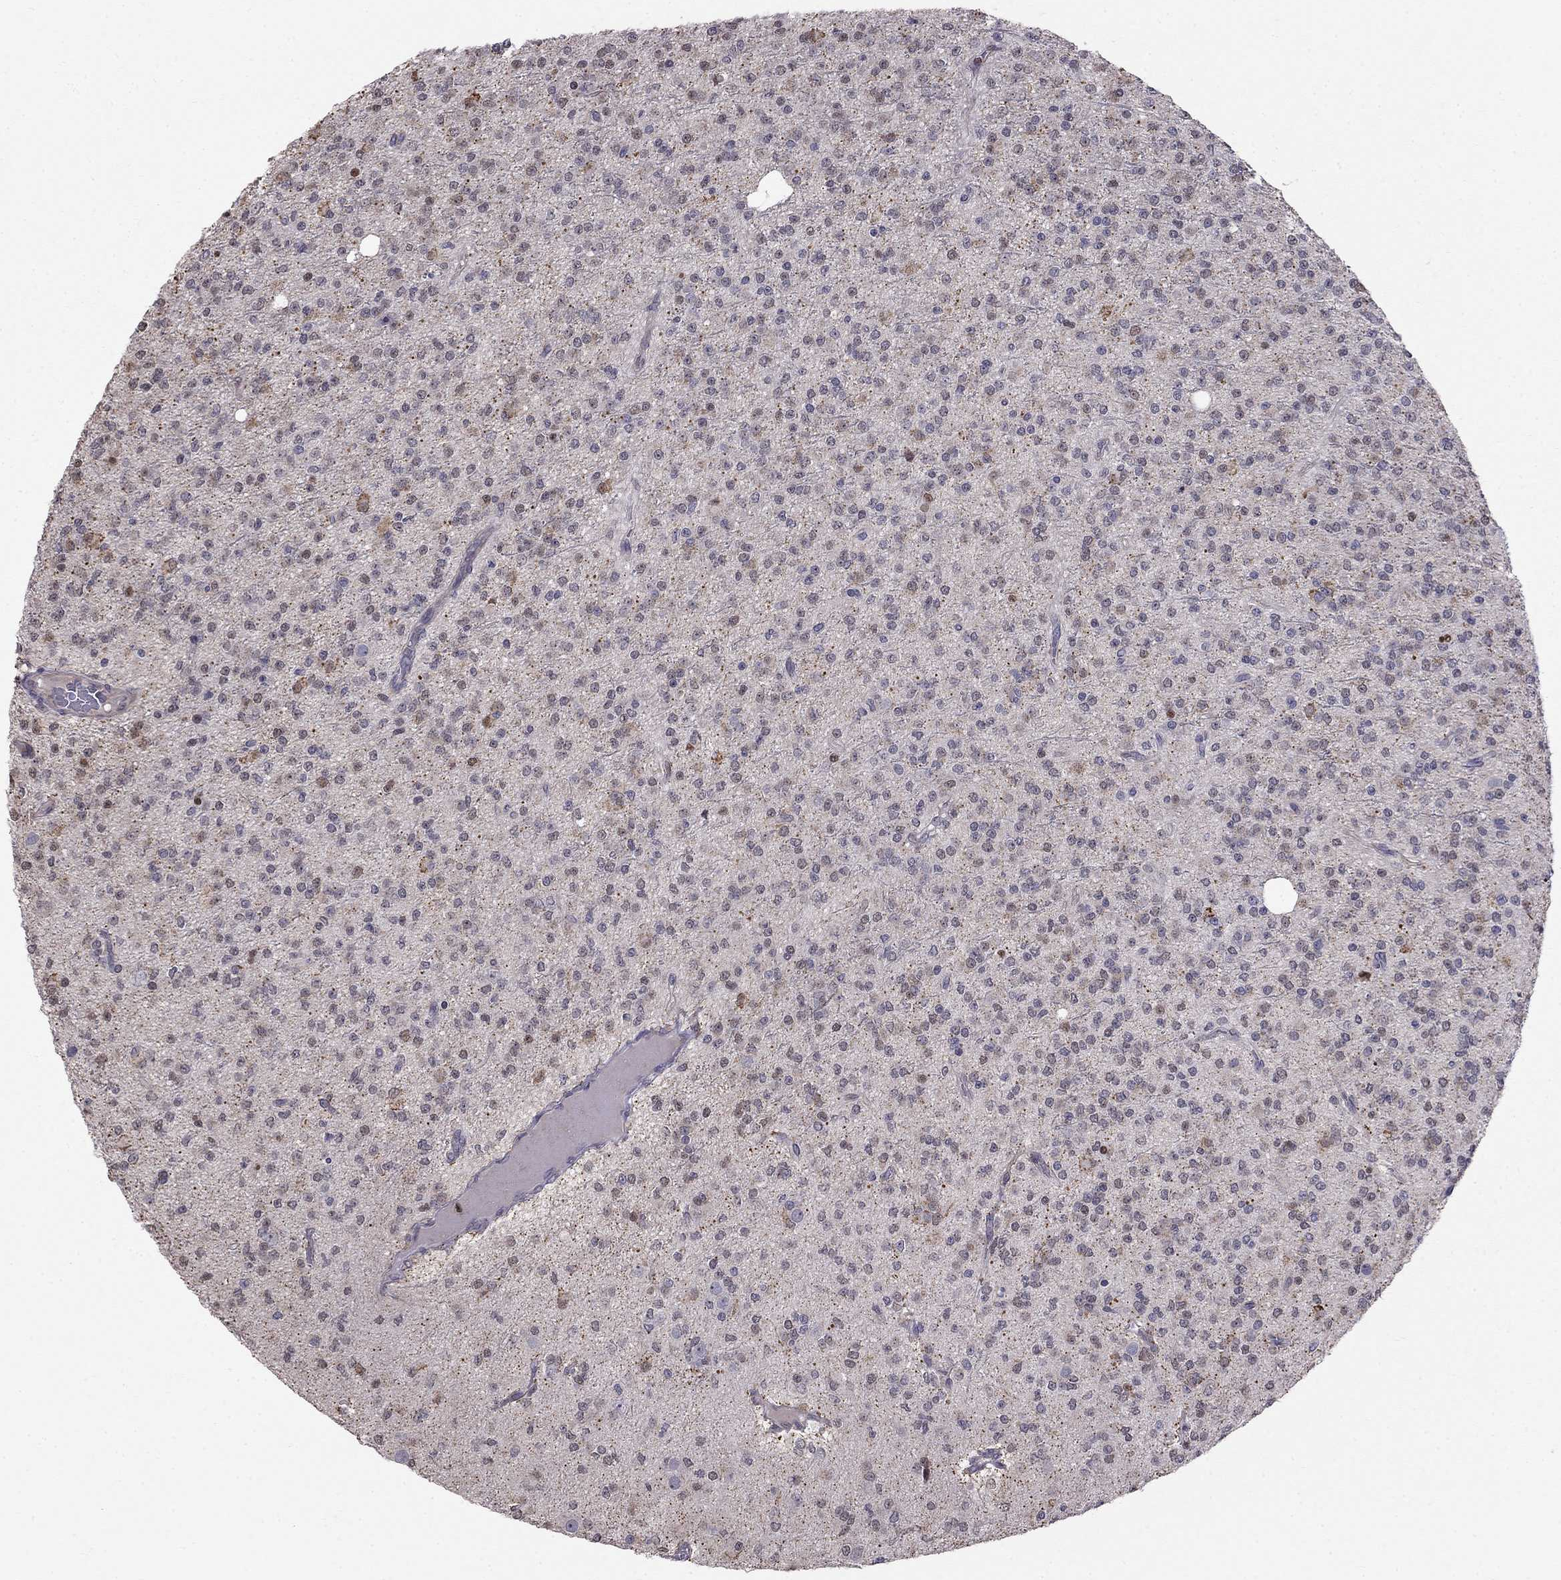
{"staining": {"intensity": "negative", "quantity": "none", "location": "none"}, "tissue": "glioma", "cell_type": "Tumor cells", "image_type": "cancer", "snomed": [{"axis": "morphology", "description": "Glioma, malignant, Low grade"}, {"axis": "topography", "description": "Brain"}], "caption": "Immunohistochemistry micrograph of neoplastic tissue: human glioma stained with DAB exhibits no significant protein expression in tumor cells.", "gene": "LRRC39", "patient": {"sex": "male", "age": 27}}